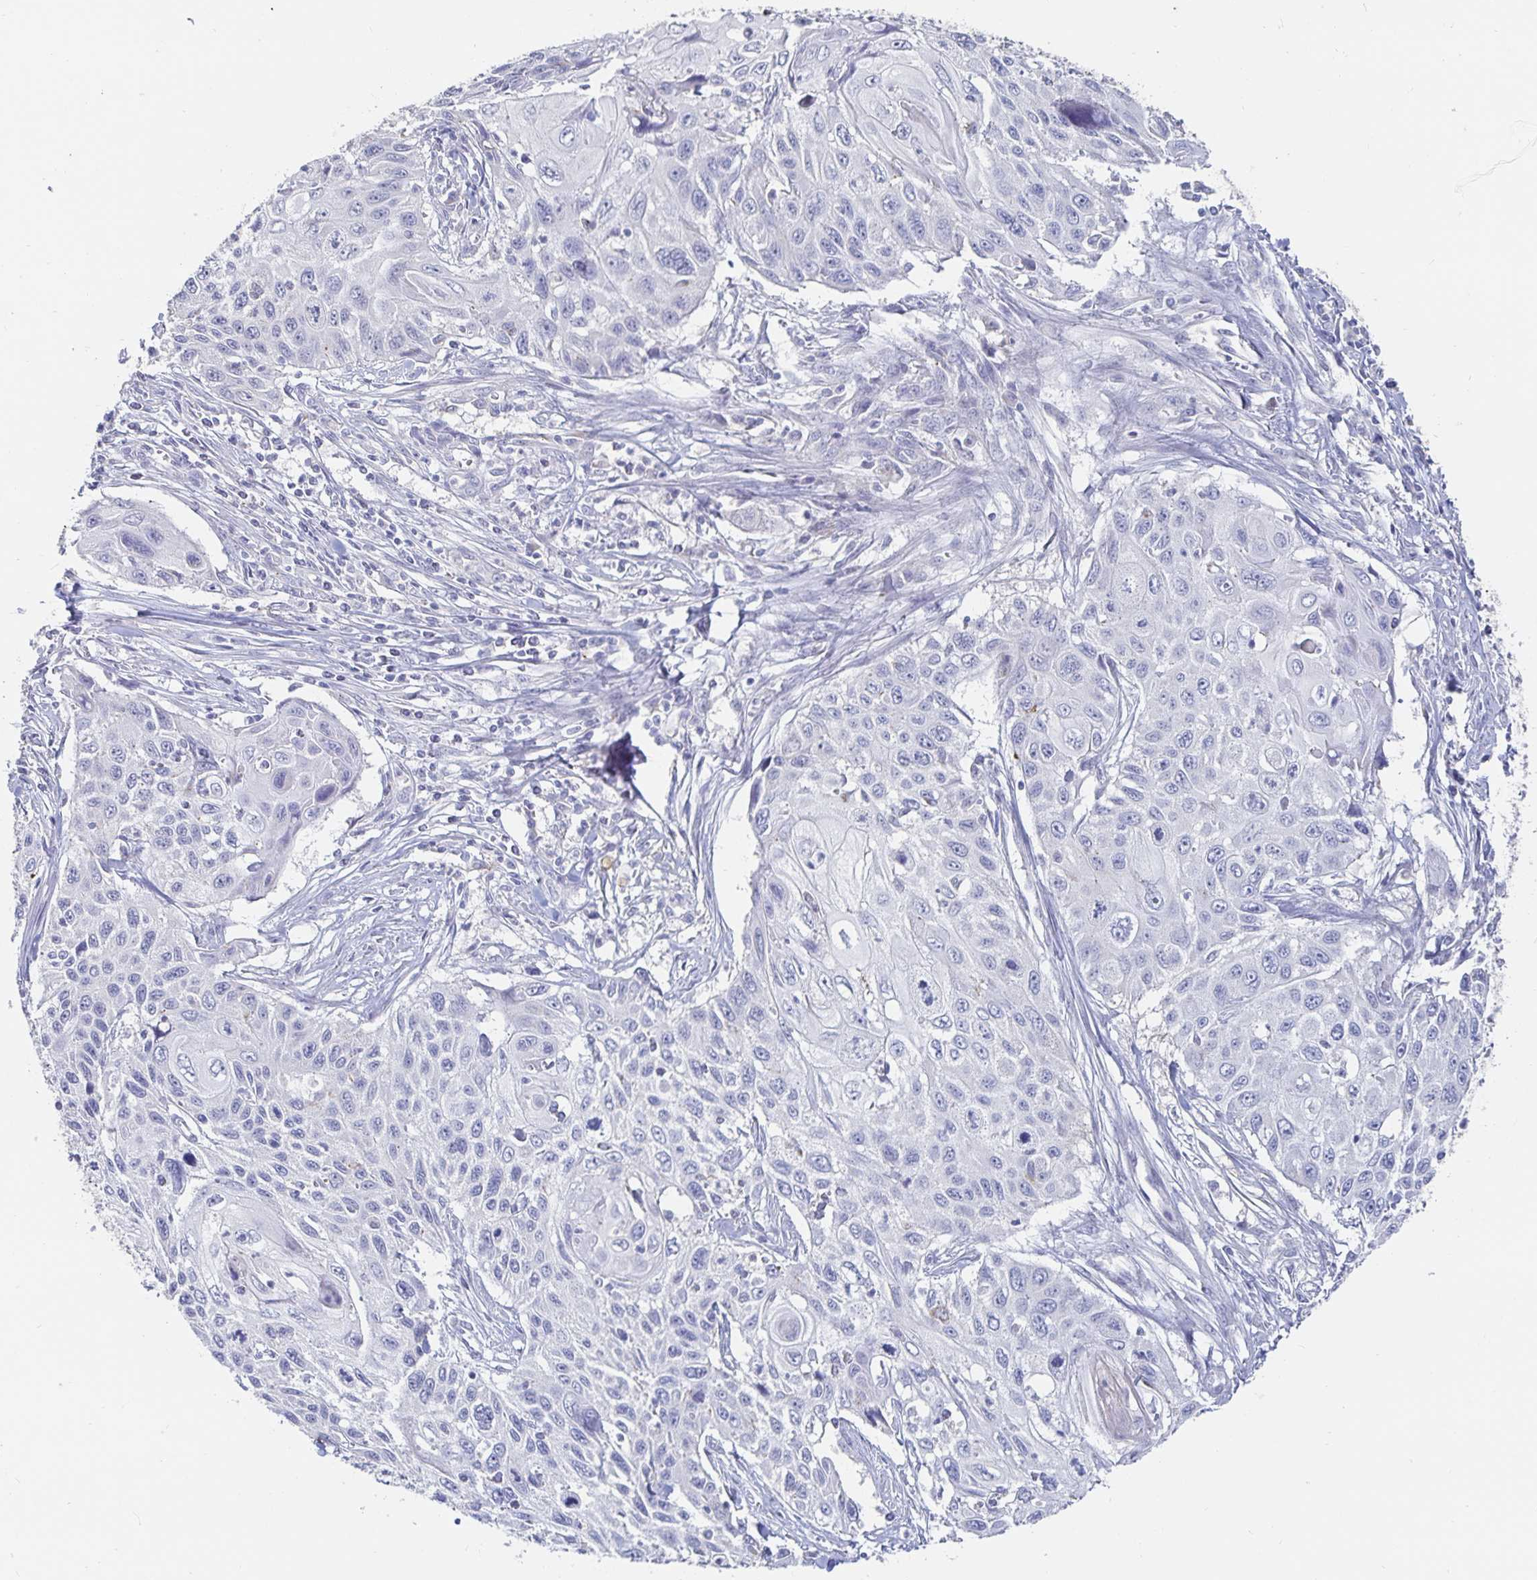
{"staining": {"intensity": "negative", "quantity": "none", "location": "none"}, "tissue": "cervical cancer", "cell_type": "Tumor cells", "image_type": "cancer", "snomed": [{"axis": "morphology", "description": "Squamous cell carcinoma, NOS"}, {"axis": "topography", "description": "Cervix"}], "caption": "Immunohistochemical staining of cervical cancer (squamous cell carcinoma) exhibits no significant positivity in tumor cells.", "gene": "SPPL3", "patient": {"sex": "female", "age": 70}}